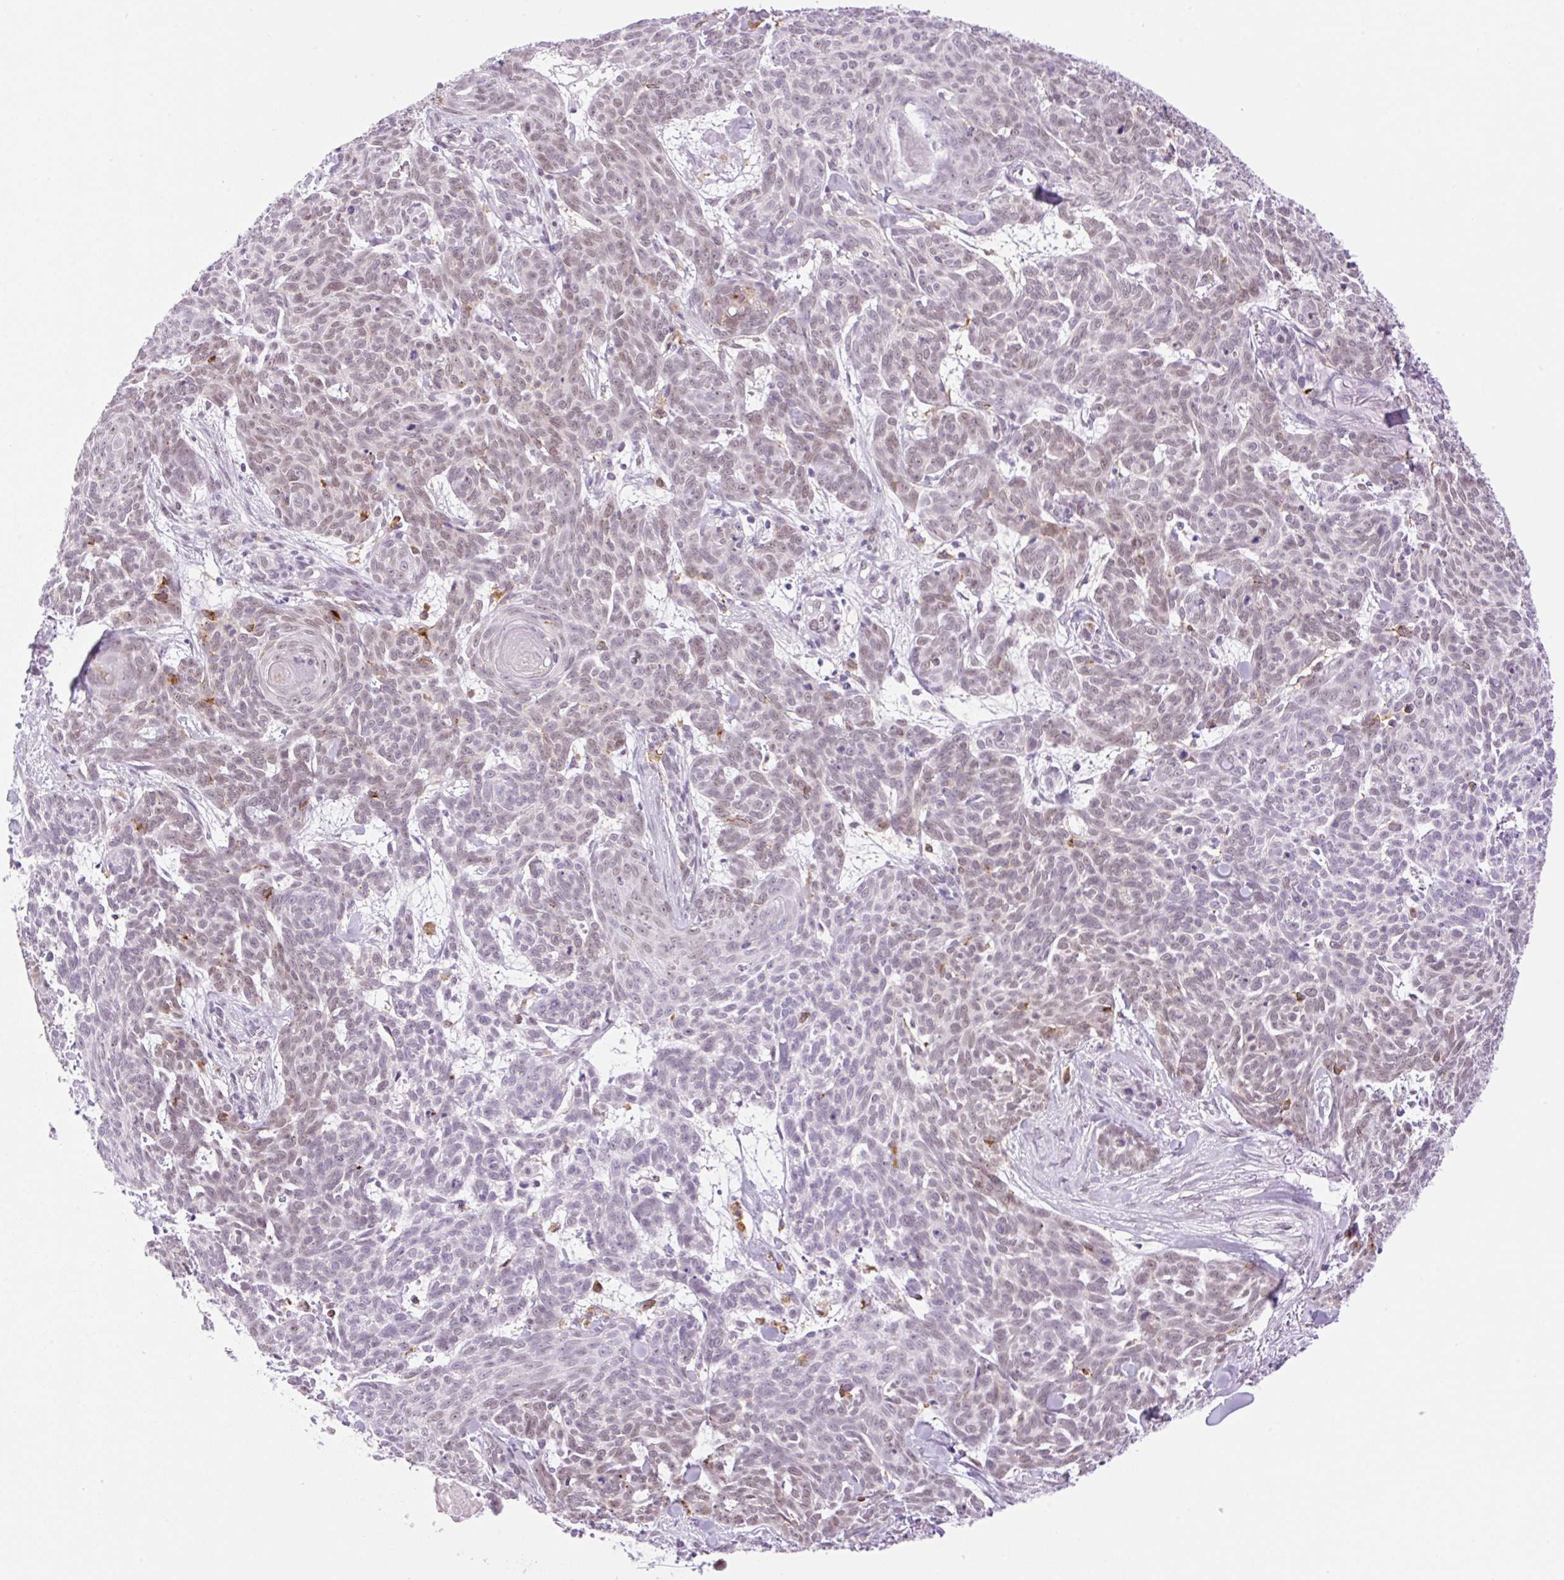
{"staining": {"intensity": "weak", "quantity": "25%-75%", "location": "nuclear"}, "tissue": "skin cancer", "cell_type": "Tumor cells", "image_type": "cancer", "snomed": [{"axis": "morphology", "description": "Basal cell carcinoma"}, {"axis": "topography", "description": "Skin"}], "caption": "Protein staining of skin cancer tissue reveals weak nuclear staining in about 25%-75% of tumor cells.", "gene": "PALM3", "patient": {"sex": "female", "age": 93}}